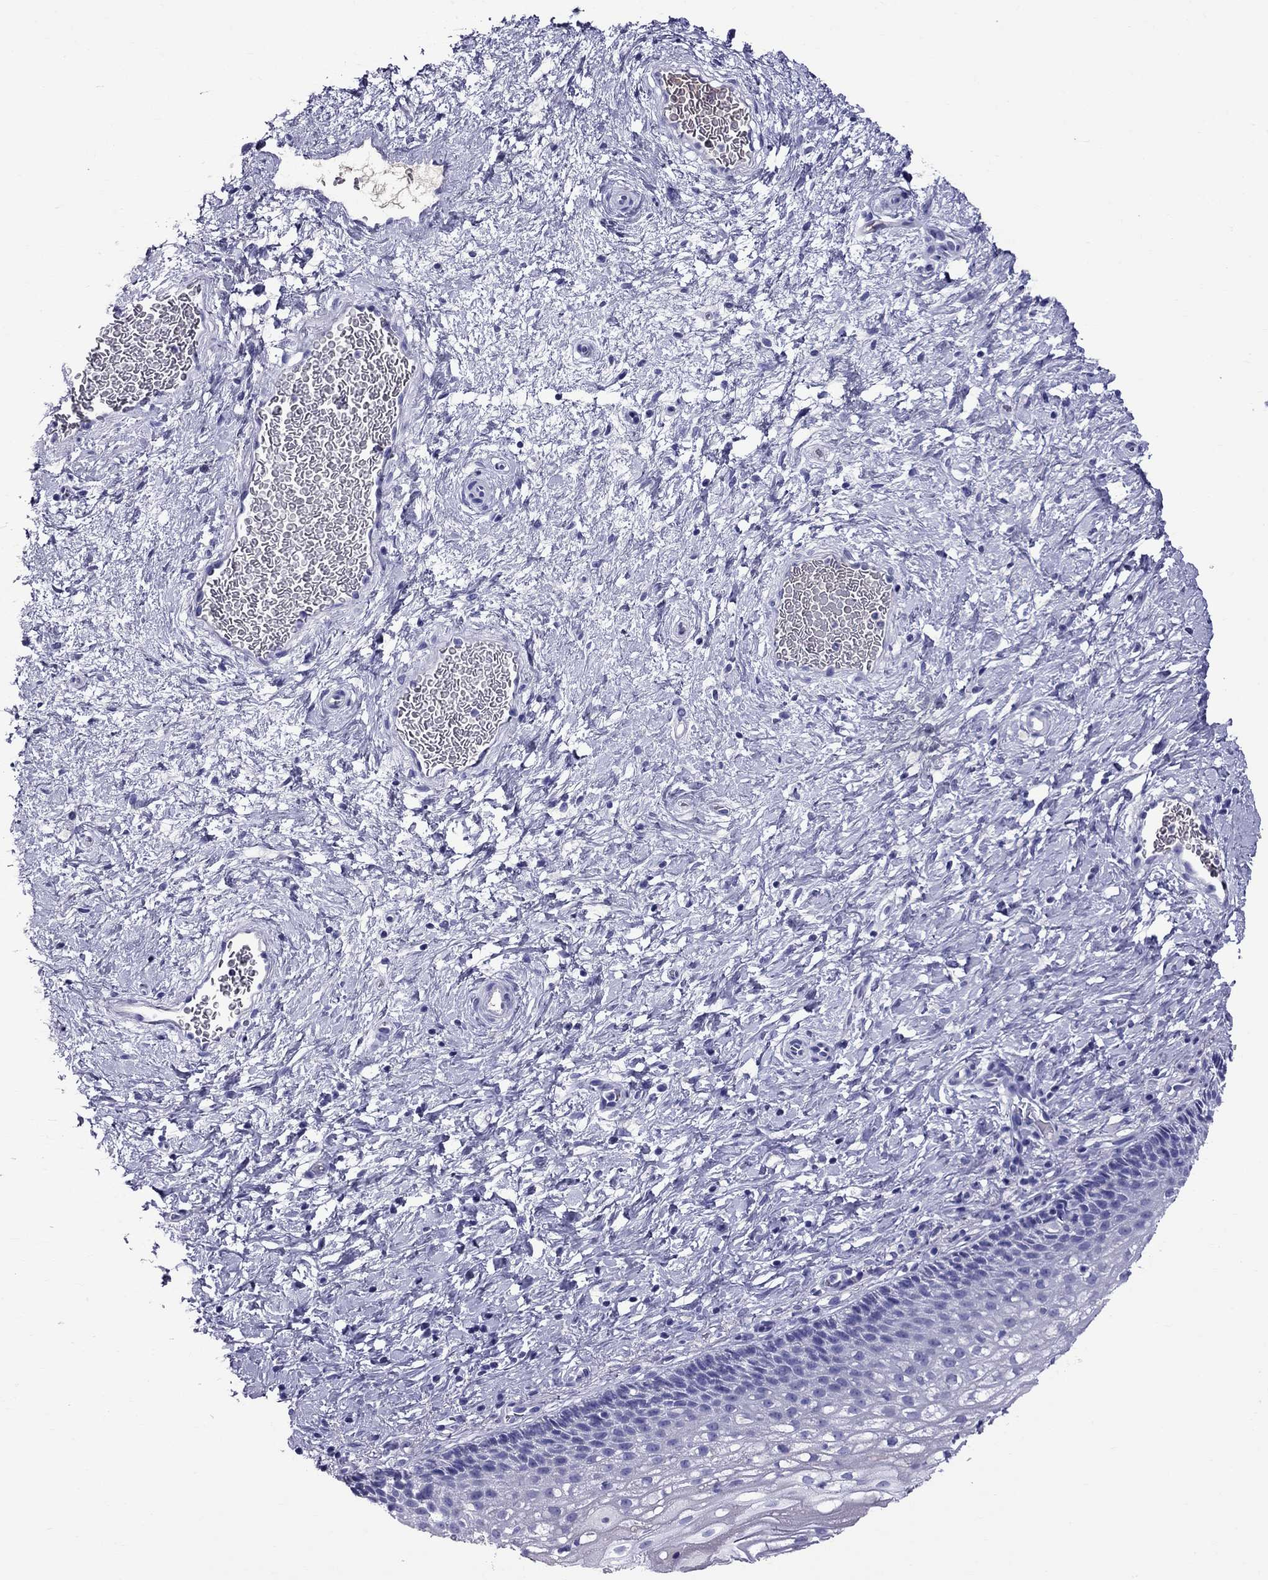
{"staining": {"intensity": "negative", "quantity": "none", "location": "none"}, "tissue": "cervix", "cell_type": "Glandular cells", "image_type": "normal", "snomed": [{"axis": "morphology", "description": "Normal tissue, NOS"}, {"axis": "topography", "description": "Cervix"}], "caption": "Normal cervix was stained to show a protein in brown. There is no significant positivity in glandular cells.", "gene": "SCART1", "patient": {"sex": "female", "age": 34}}